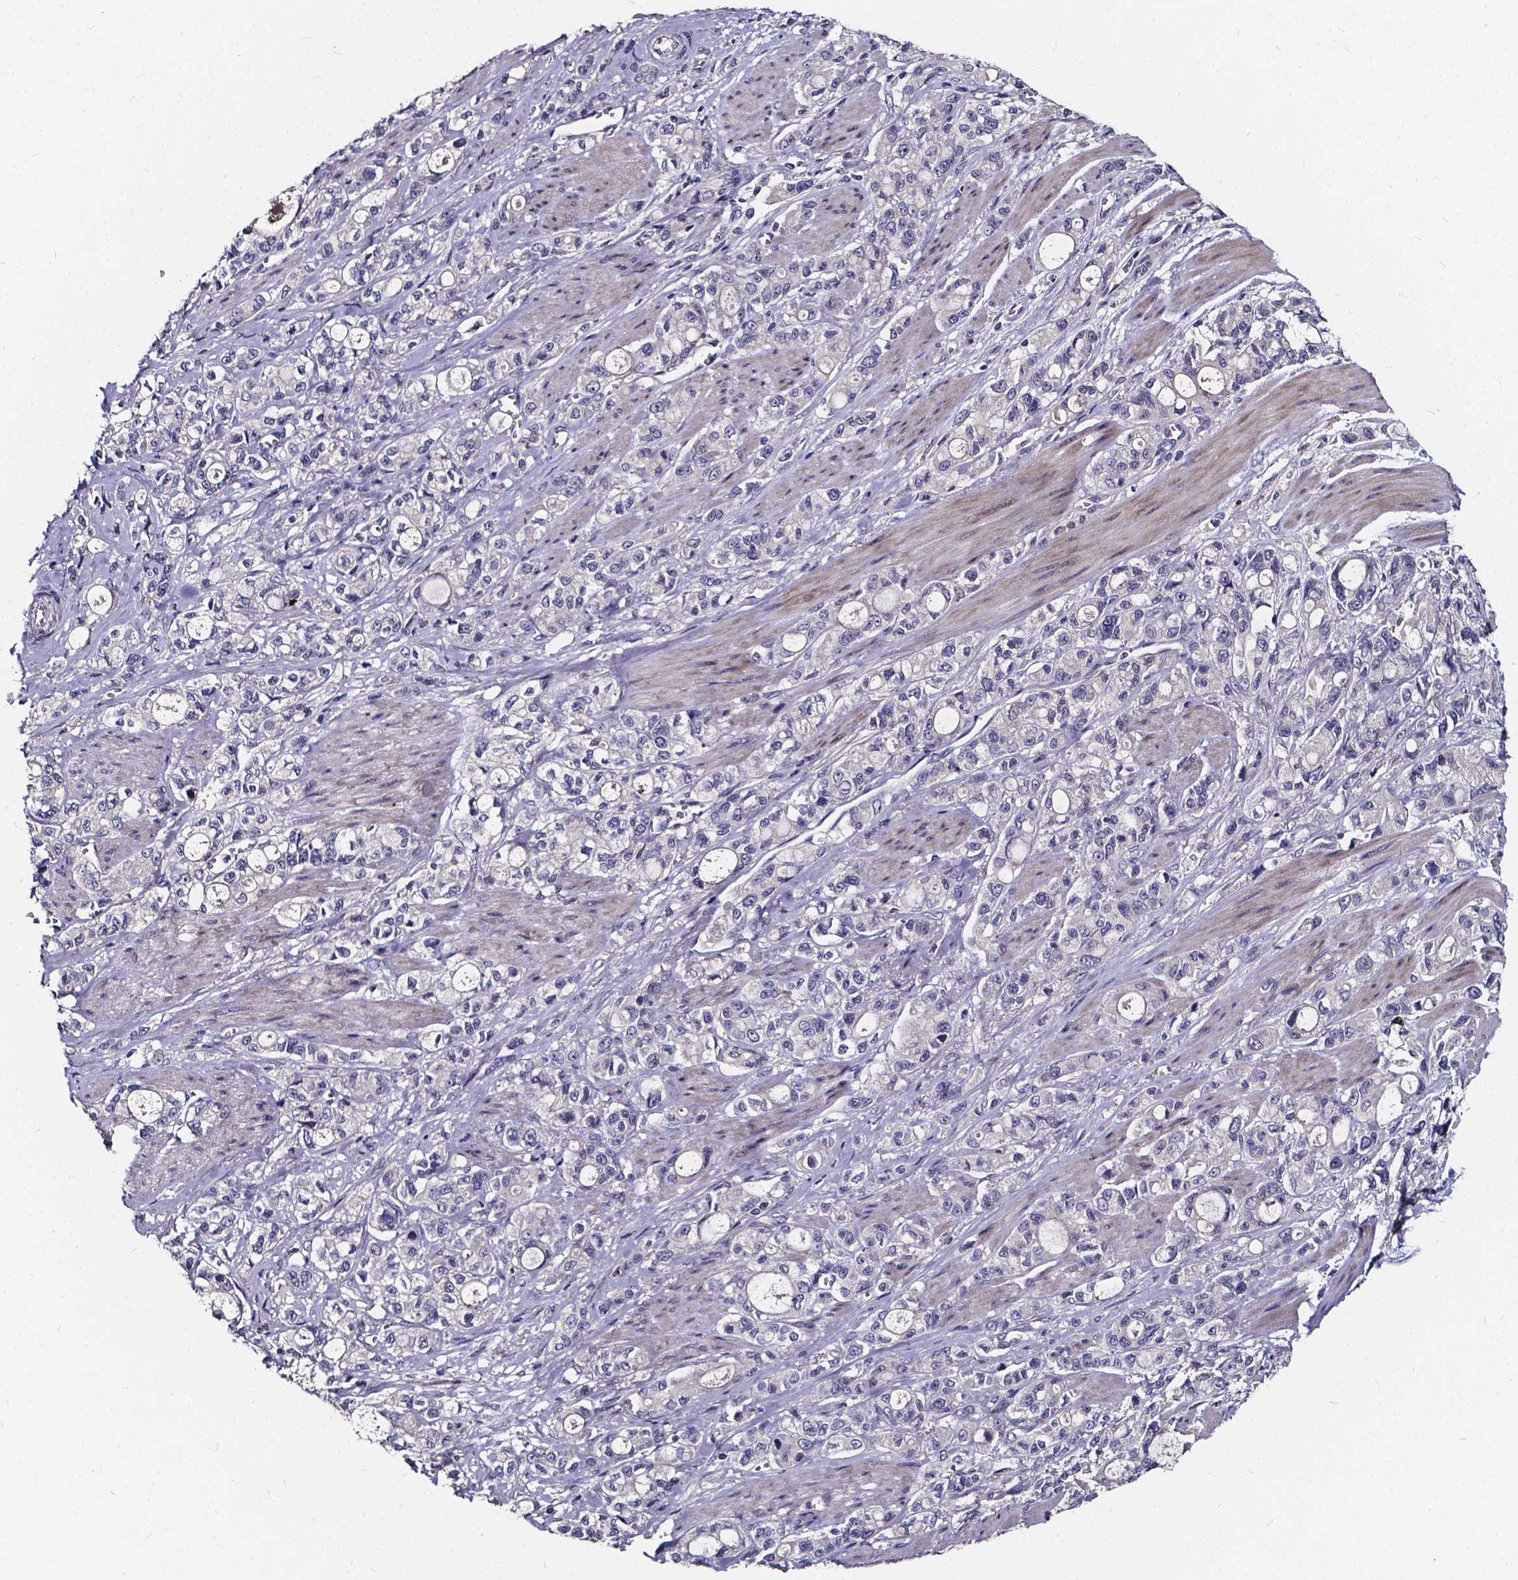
{"staining": {"intensity": "negative", "quantity": "none", "location": "none"}, "tissue": "stomach cancer", "cell_type": "Tumor cells", "image_type": "cancer", "snomed": [{"axis": "morphology", "description": "Adenocarcinoma, NOS"}, {"axis": "topography", "description": "Stomach"}], "caption": "A micrograph of stomach cancer (adenocarcinoma) stained for a protein exhibits no brown staining in tumor cells.", "gene": "SOWAHA", "patient": {"sex": "male", "age": 63}}